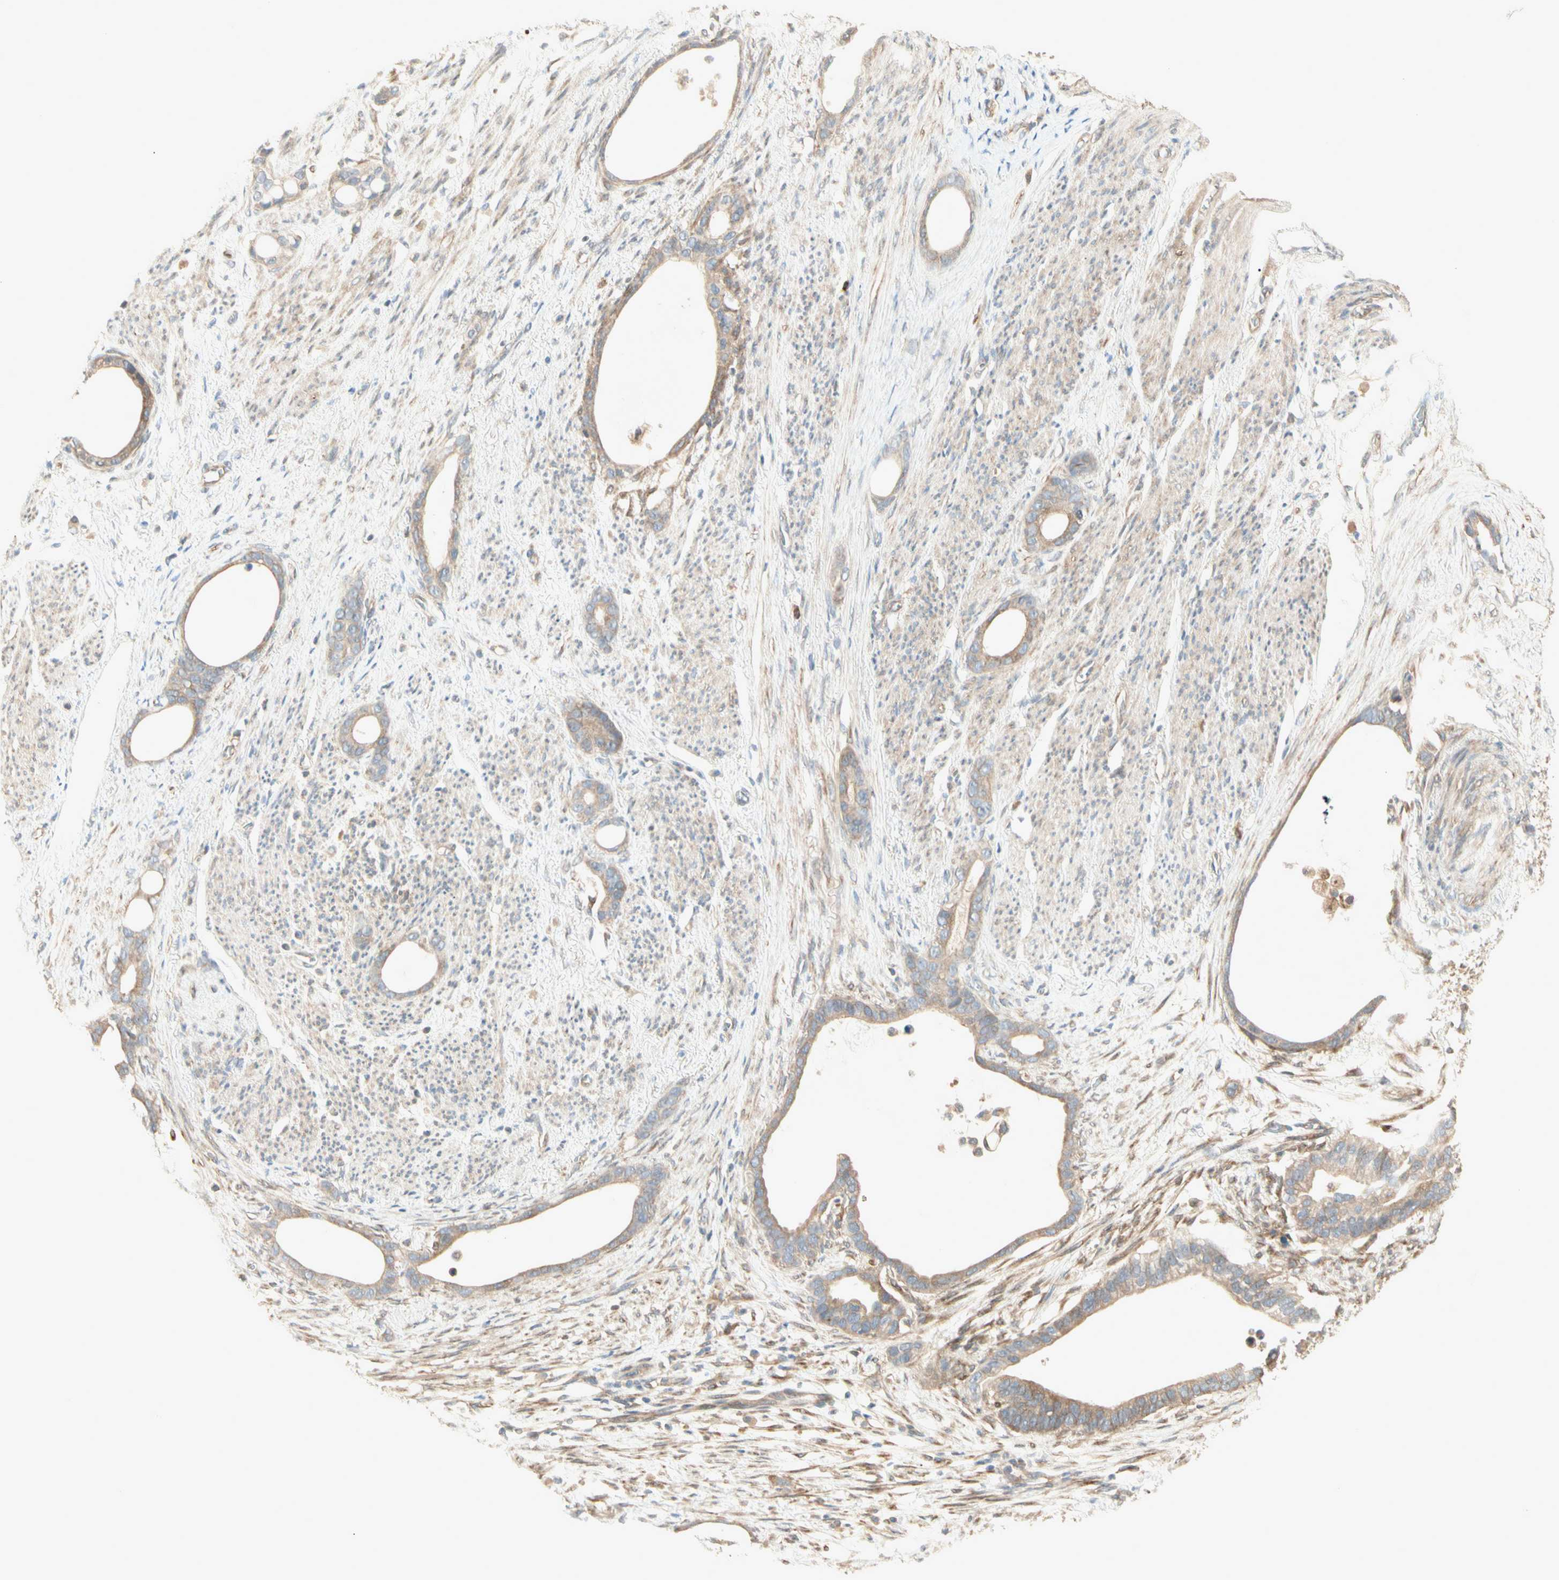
{"staining": {"intensity": "weak", "quantity": ">75%", "location": "cytoplasmic/membranous"}, "tissue": "stomach cancer", "cell_type": "Tumor cells", "image_type": "cancer", "snomed": [{"axis": "morphology", "description": "Adenocarcinoma, NOS"}, {"axis": "topography", "description": "Stomach"}], "caption": "Protein expression analysis of human stomach cancer reveals weak cytoplasmic/membranous staining in approximately >75% of tumor cells.", "gene": "IRAG1", "patient": {"sex": "female", "age": 75}}